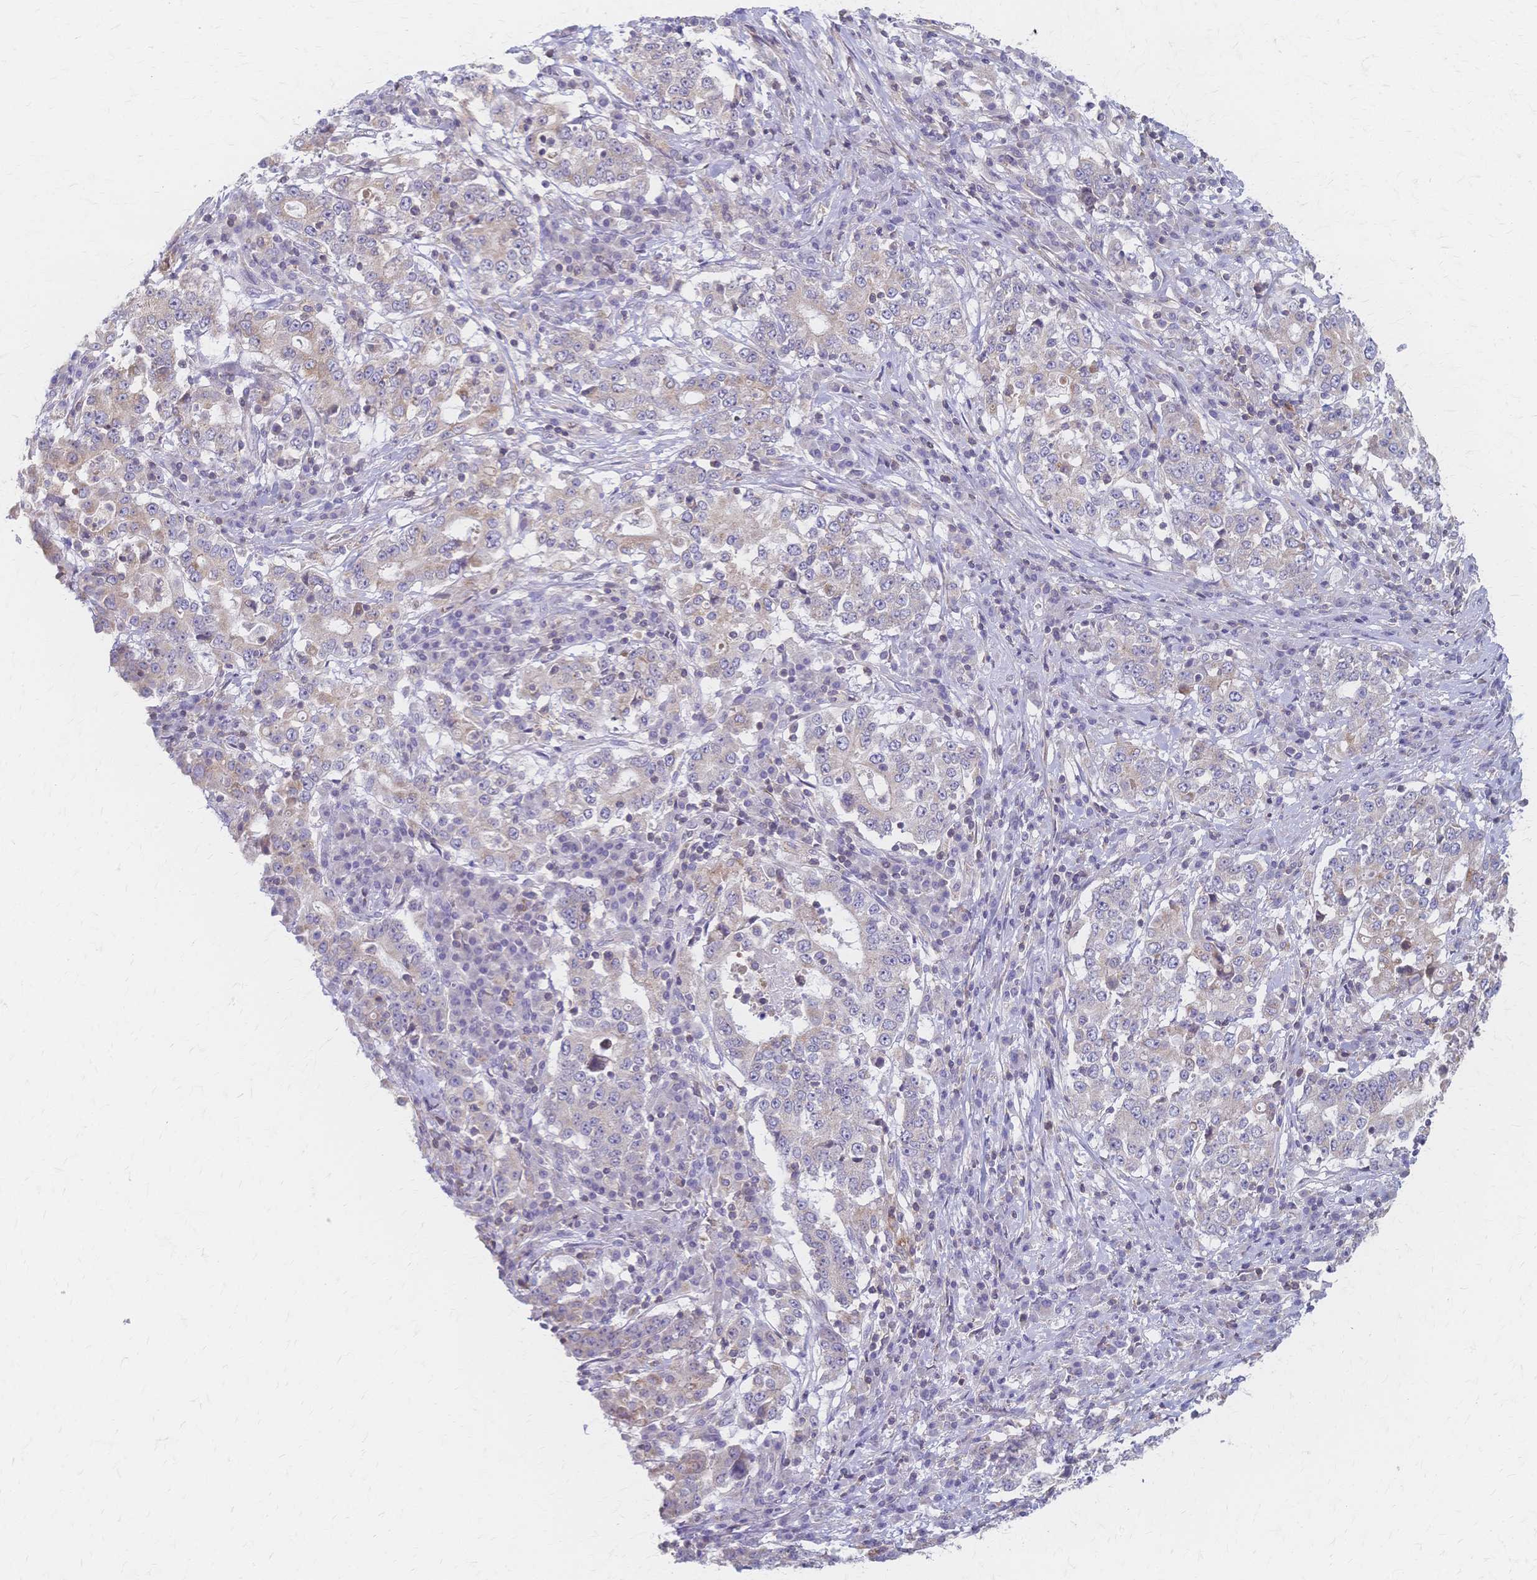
{"staining": {"intensity": "weak", "quantity": "<25%", "location": "cytoplasmic/membranous"}, "tissue": "stomach cancer", "cell_type": "Tumor cells", "image_type": "cancer", "snomed": [{"axis": "morphology", "description": "Adenocarcinoma, NOS"}, {"axis": "topography", "description": "Stomach"}], "caption": "This is an immunohistochemistry (IHC) histopathology image of human adenocarcinoma (stomach). There is no positivity in tumor cells.", "gene": "CYB5A", "patient": {"sex": "male", "age": 59}}